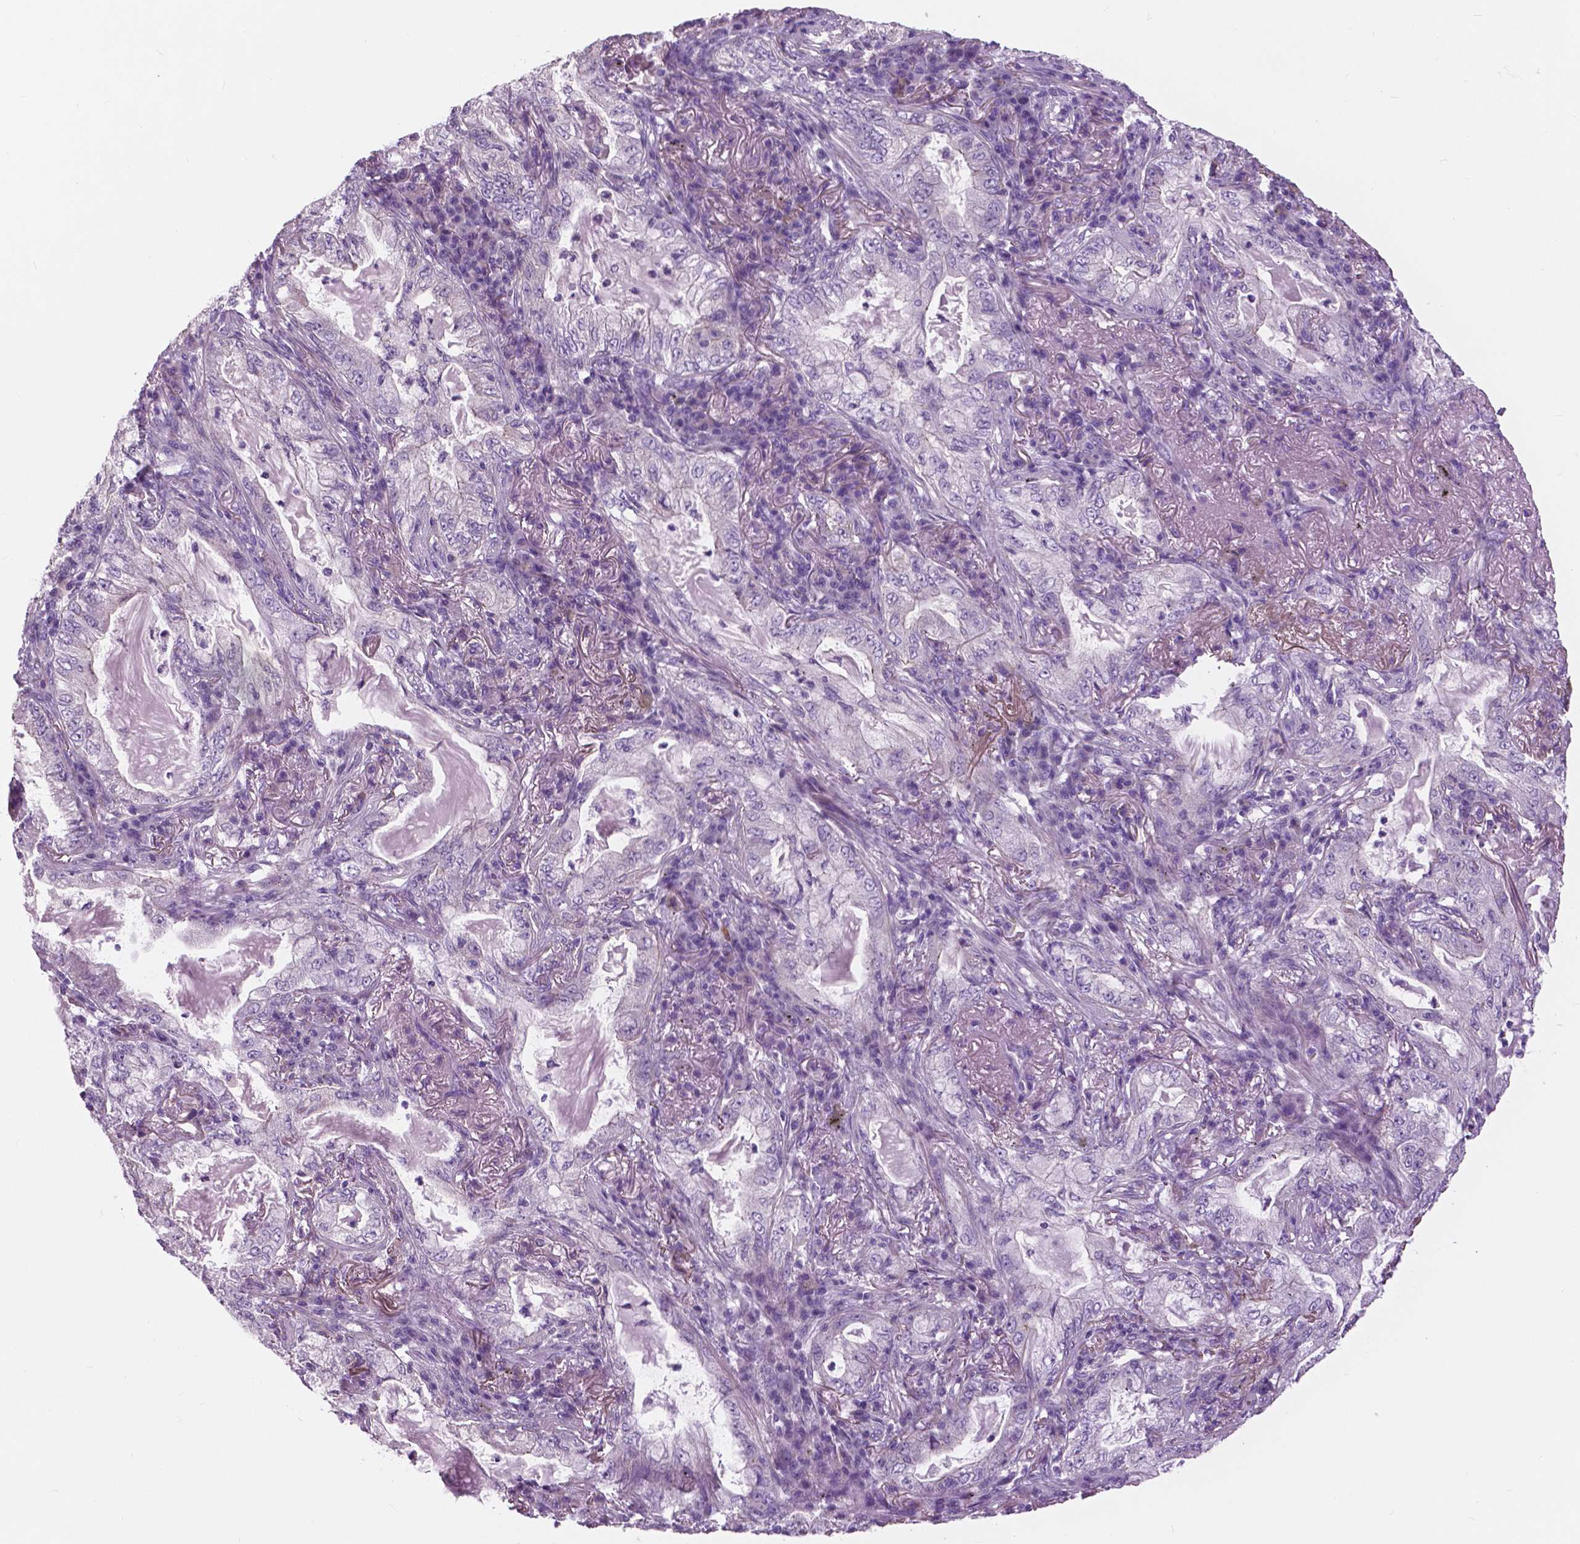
{"staining": {"intensity": "negative", "quantity": "none", "location": "none"}, "tissue": "lung cancer", "cell_type": "Tumor cells", "image_type": "cancer", "snomed": [{"axis": "morphology", "description": "Adenocarcinoma, NOS"}, {"axis": "topography", "description": "Lung"}], "caption": "The IHC image has no significant expression in tumor cells of adenocarcinoma (lung) tissue.", "gene": "SERPINI1", "patient": {"sex": "female", "age": 73}}